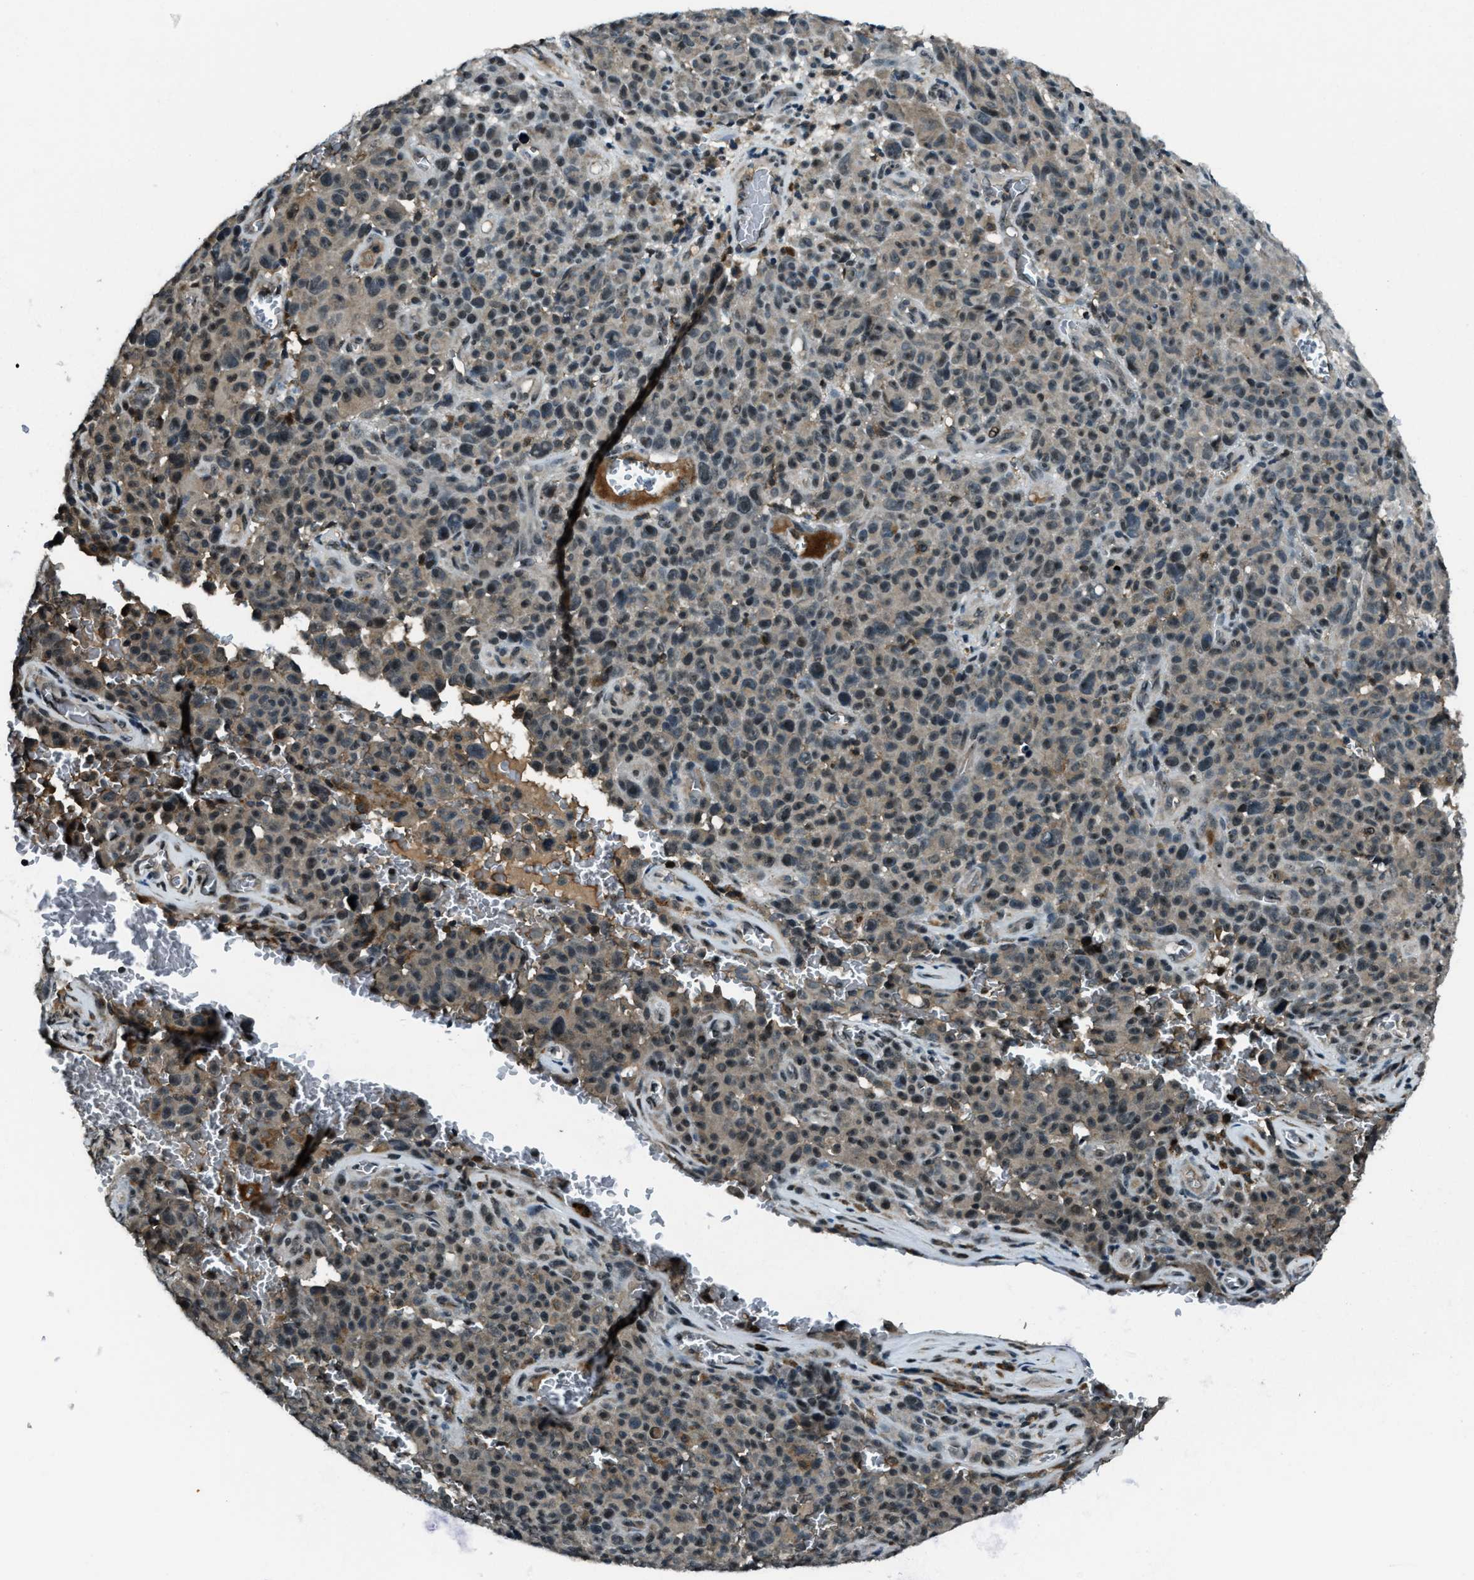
{"staining": {"intensity": "moderate", "quantity": "25%-75%", "location": "nuclear"}, "tissue": "melanoma", "cell_type": "Tumor cells", "image_type": "cancer", "snomed": [{"axis": "morphology", "description": "Malignant melanoma, NOS"}, {"axis": "topography", "description": "Skin"}], "caption": "This is an image of immunohistochemistry (IHC) staining of melanoma, which shows moderate positivity in the nuclear of tumor cells.", "gene": "ACTL9", "patient": {"sex": "female", "age": 82}}